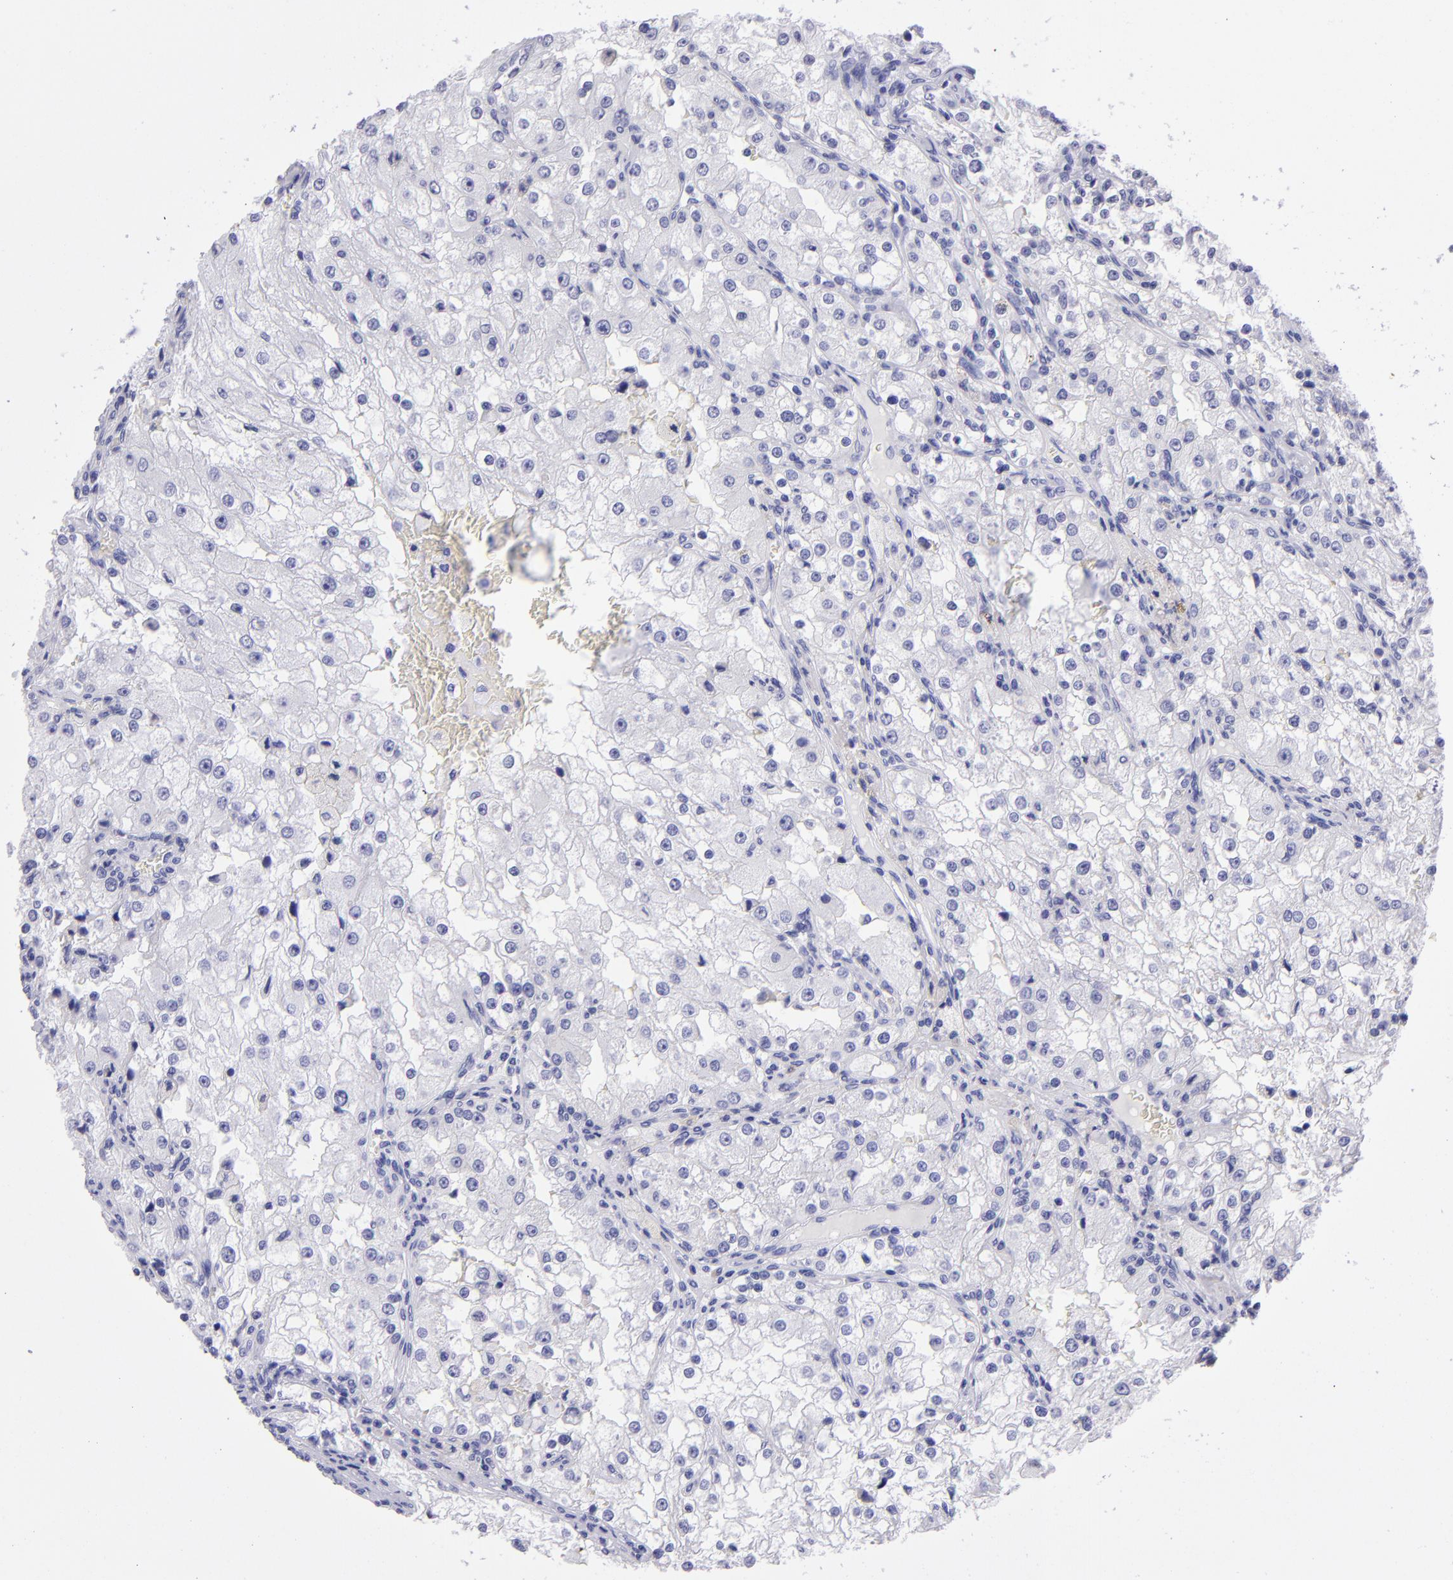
{"staining": {"intensity": "negative", "quantity": "none", "location": "none"}, "tissue": "renal cancer", "cell_type": "Tumor cells", "image_type": "cancer", "snomed": [{"axis": "morphology", "description": "Adenocarcinoma, NOS"}, {"axis": "topography", "description": "Kidney"}], "caption": "The histopathology image exhibits no significant staining in tumor cells of renal adenocarcinoma.", "gene": "TYRP1", "patient": {"sex": "female", "age": 74}}